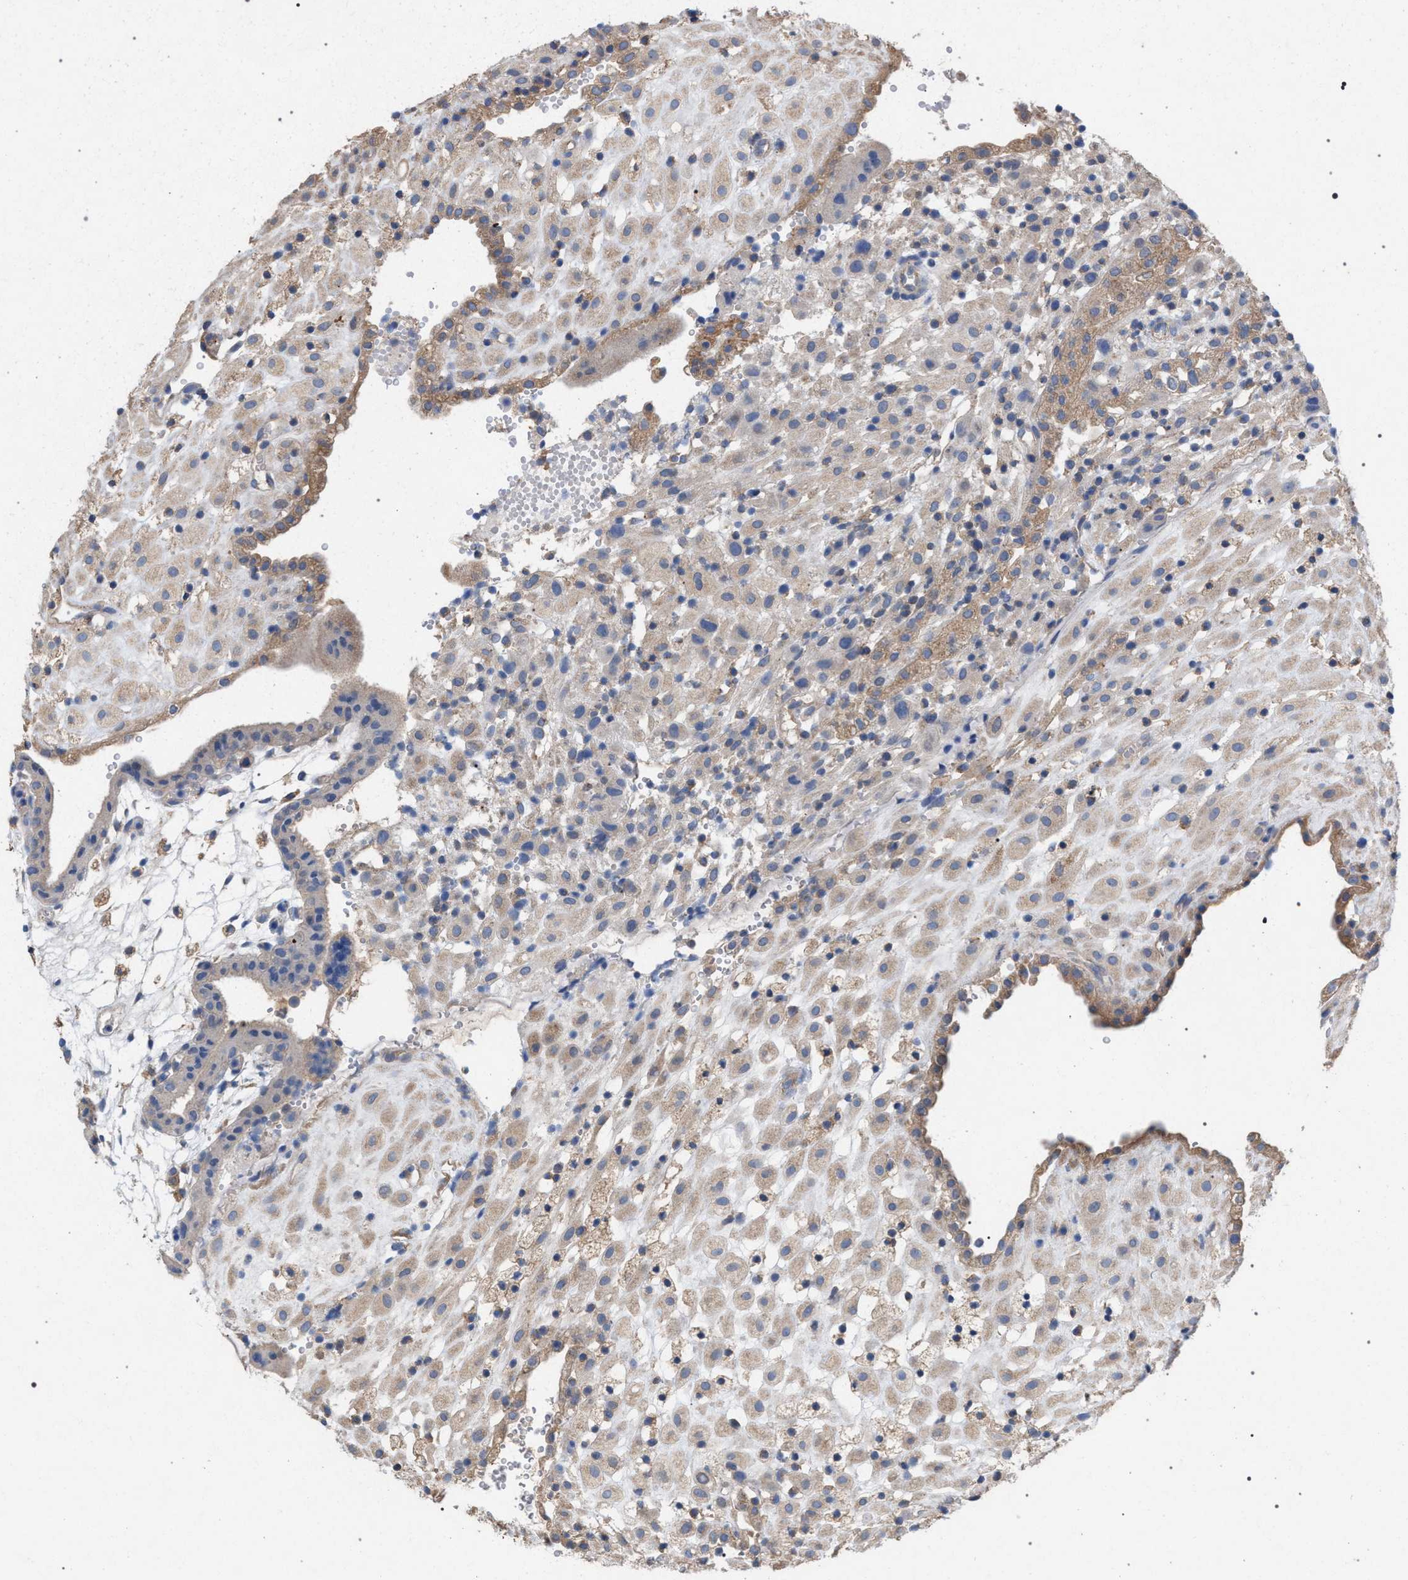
{"staining": {"intensity": "weak", "quantity": ">75%", "location": "cytoplasmic/membranous"}, "tissue": "placenta", "cell_type": "Decidual cells", "image_type": "normal", "snomed": [{"axis": "morphology", "description": "Normal tissue, NOS"}, {"axis": "topography", "description": "Placenta"}], "caption": "Protein analysis of unremarkable placenta shows weak cytoplasmic/membranous expression in about >75% of decidual cells. (brown staining indicates protein expression, while blue staining denotes nuclei).", "gene": "VPS13A", "patient": {"sex": "female", "age": 18}}